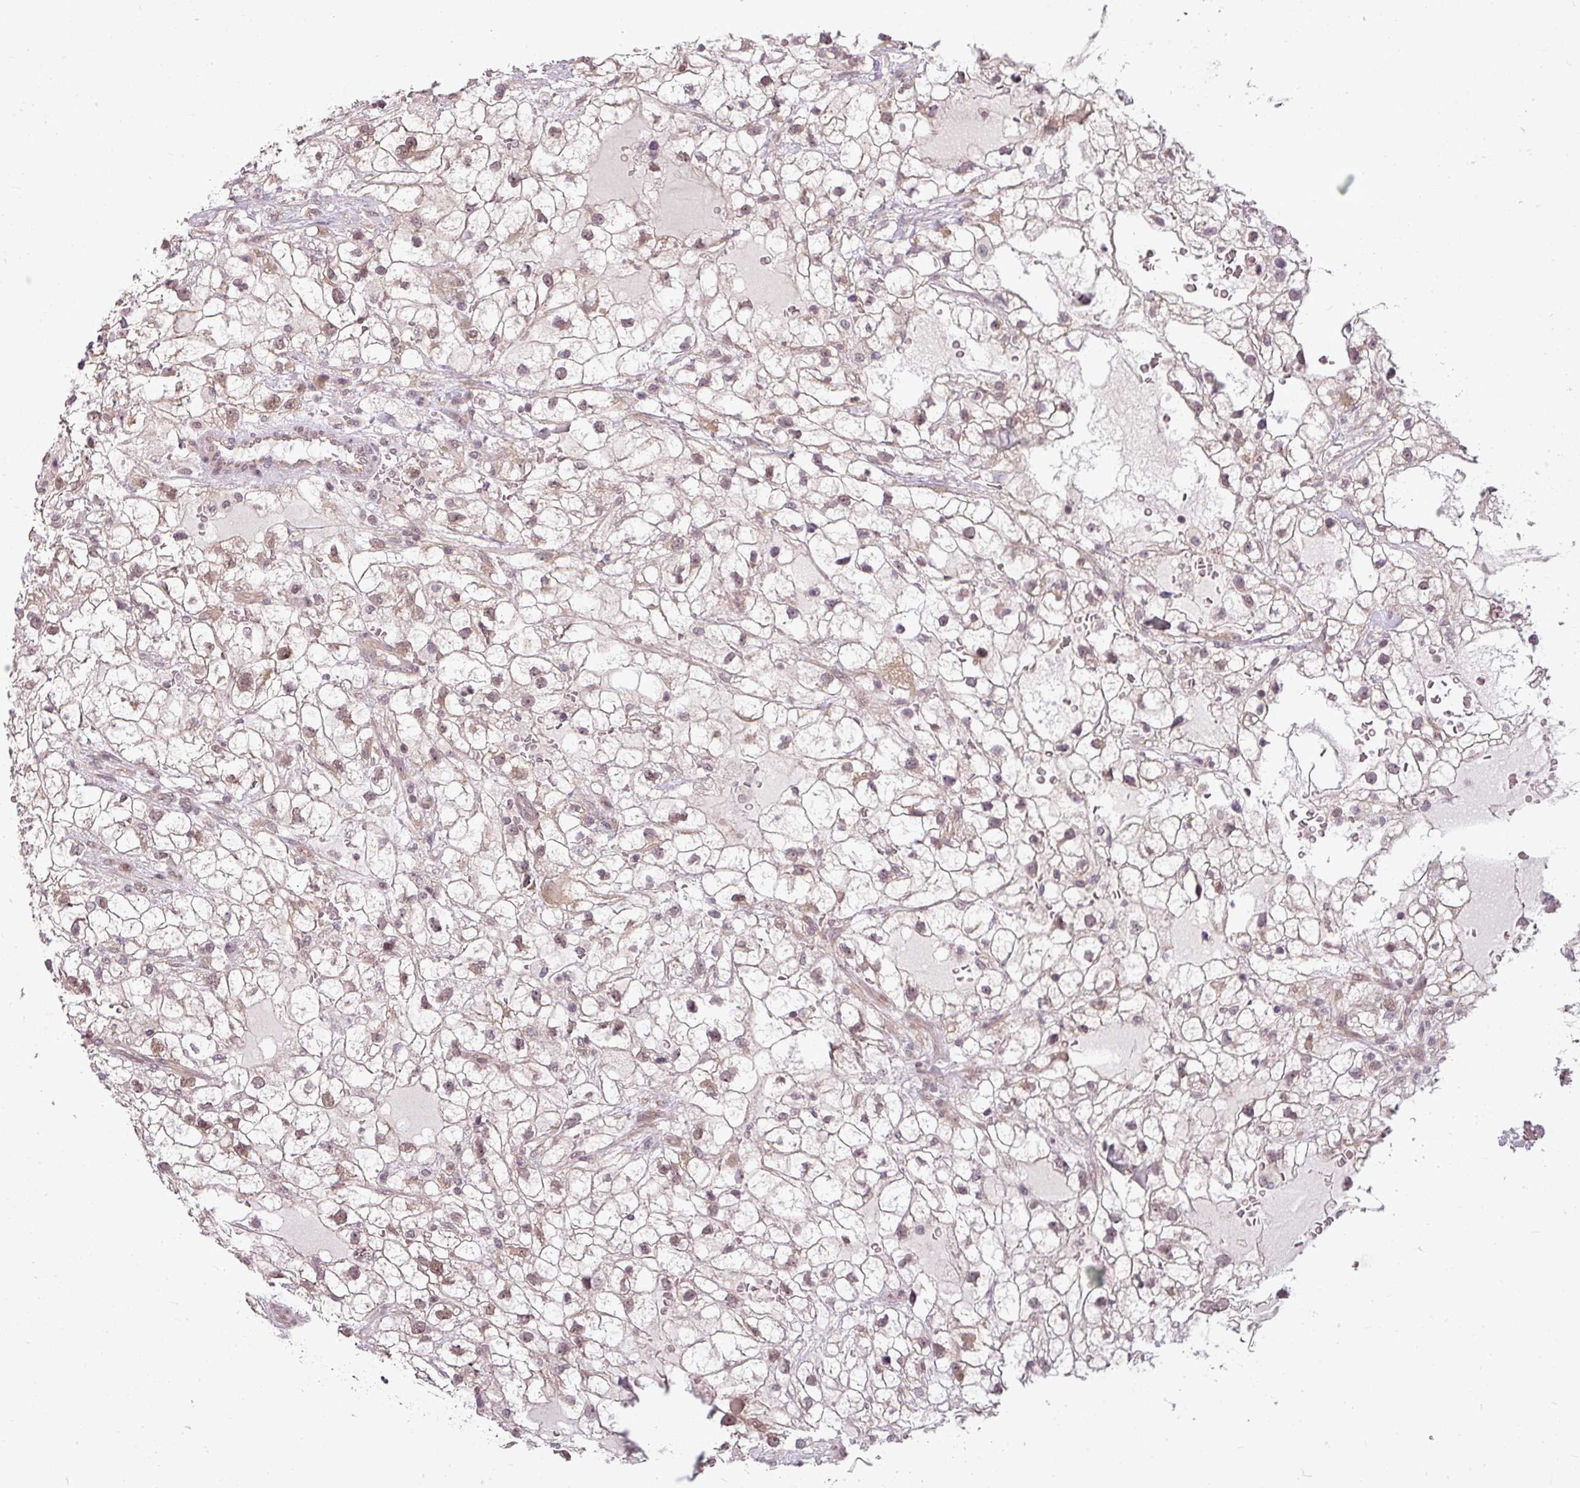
{"staining": {"intensity": "weak", "quantity": ">75%", "location": "cytoplasmic/membranous,nuclear"}, "tissue": "renal cancer", "cell_type": "Tumor cells", "image_type": "cancer", "snomed": [{"axis": "morphology", "description": "Adenocarcinoma, NOS"}, {"axis": "topography", "description": "Kidney"}], "caption": "Protein expression analysis of human renal adenocarcinoma reveals weak cytoplasmic/membranous and nuclear expression in approximately >75% of tumor cells. Immunohistochemistry (ihc) stains the protein of interest in brown and the nuclei are stained blue.", "gene": "CLIC1", "patient": {"sex": "male", "age": 59}}